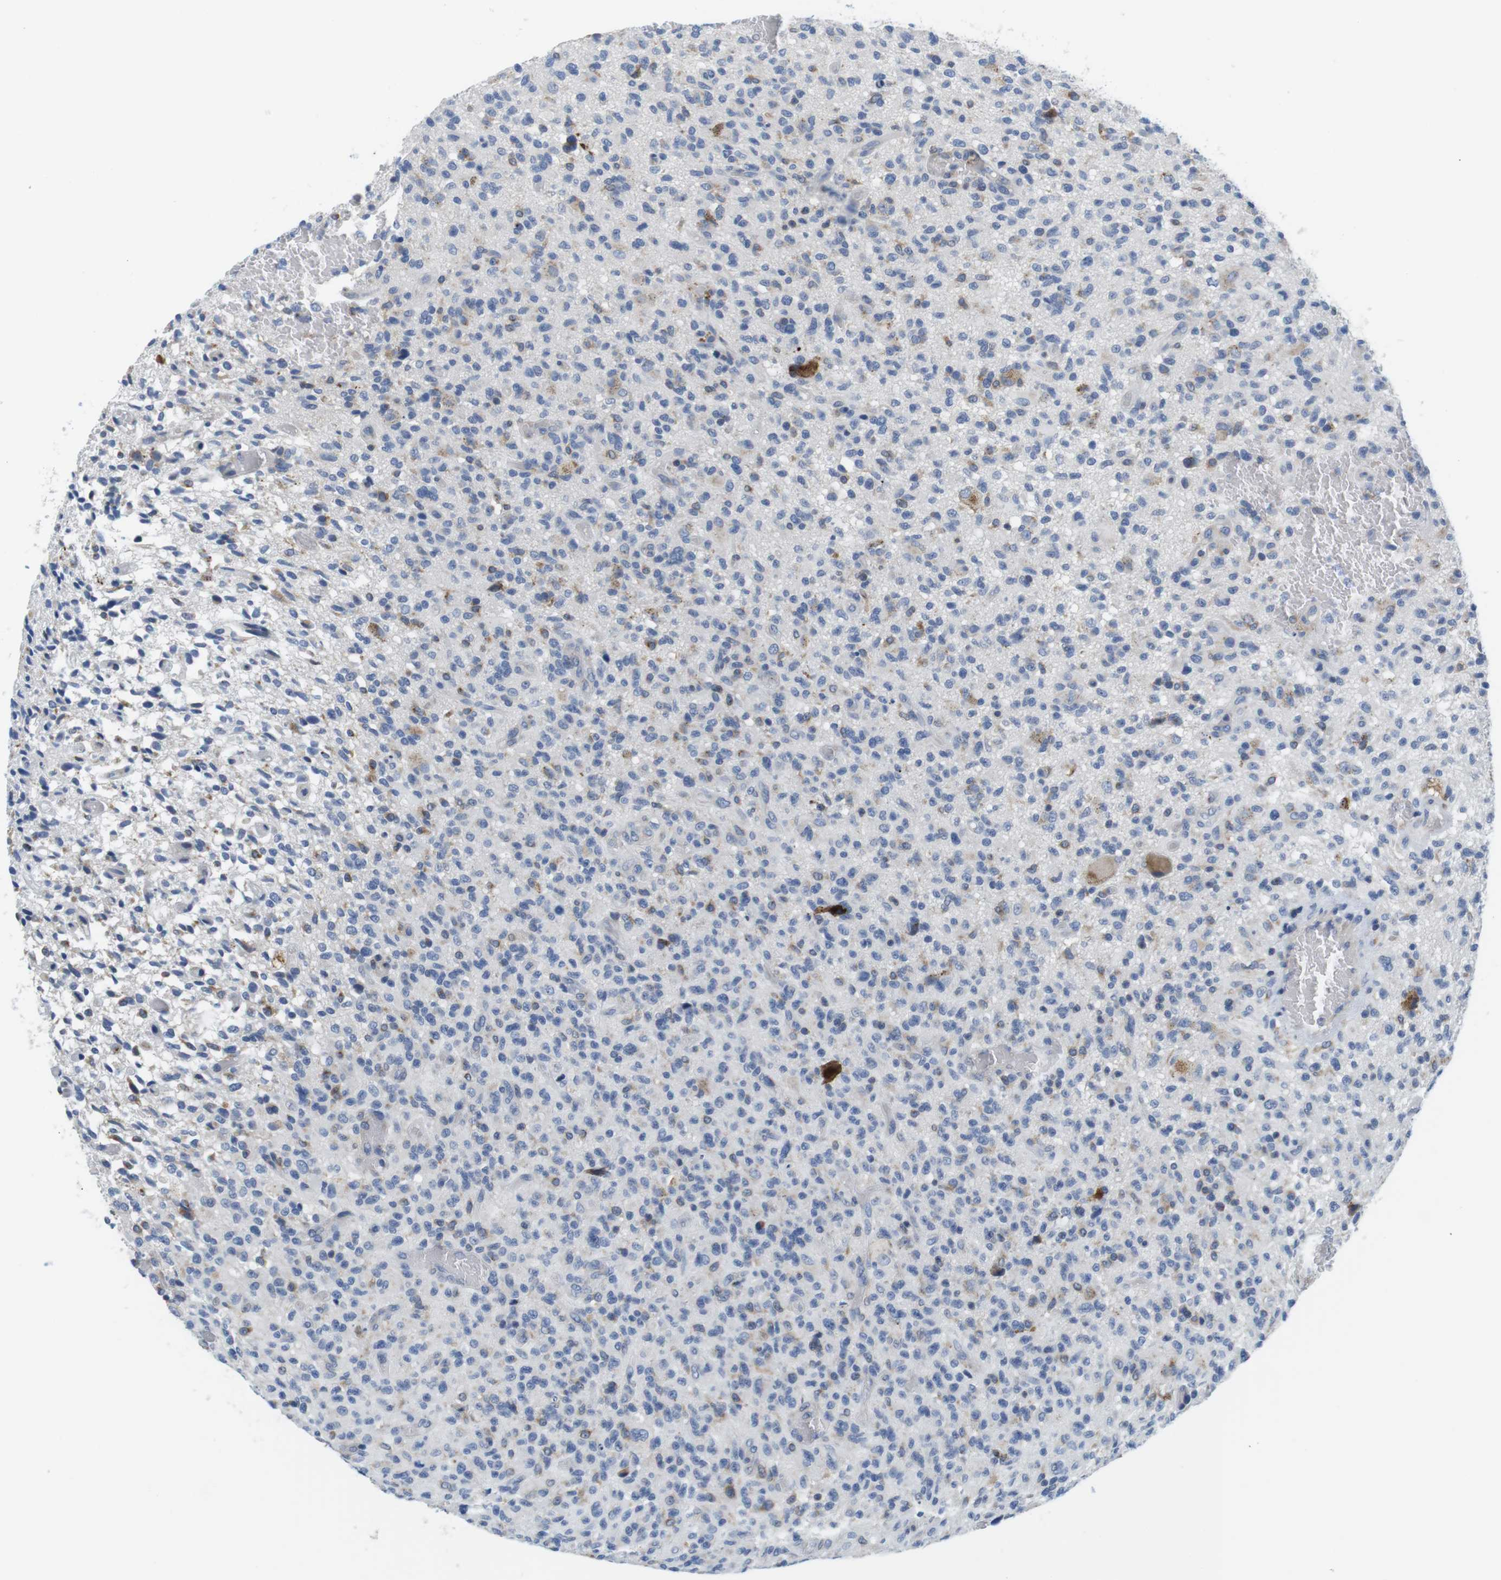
{"staining": {"intensity": "negative", "quantity": "none", "location": "none"}, "tissue": "glioma", "cell_type": "Tumor cells", "image_type": "cancer", "snomed": [{"axis": "morphology", "description": "Glioma, malignant, High grade"}, {"axis": "topography", "description": "Brain"}], "caption": "DAB immunohistochemical staining of glioma displays no significant staining in tumor cells.", "gene": "CNGA2", "patient": {"sex": "male", "age": 71}}